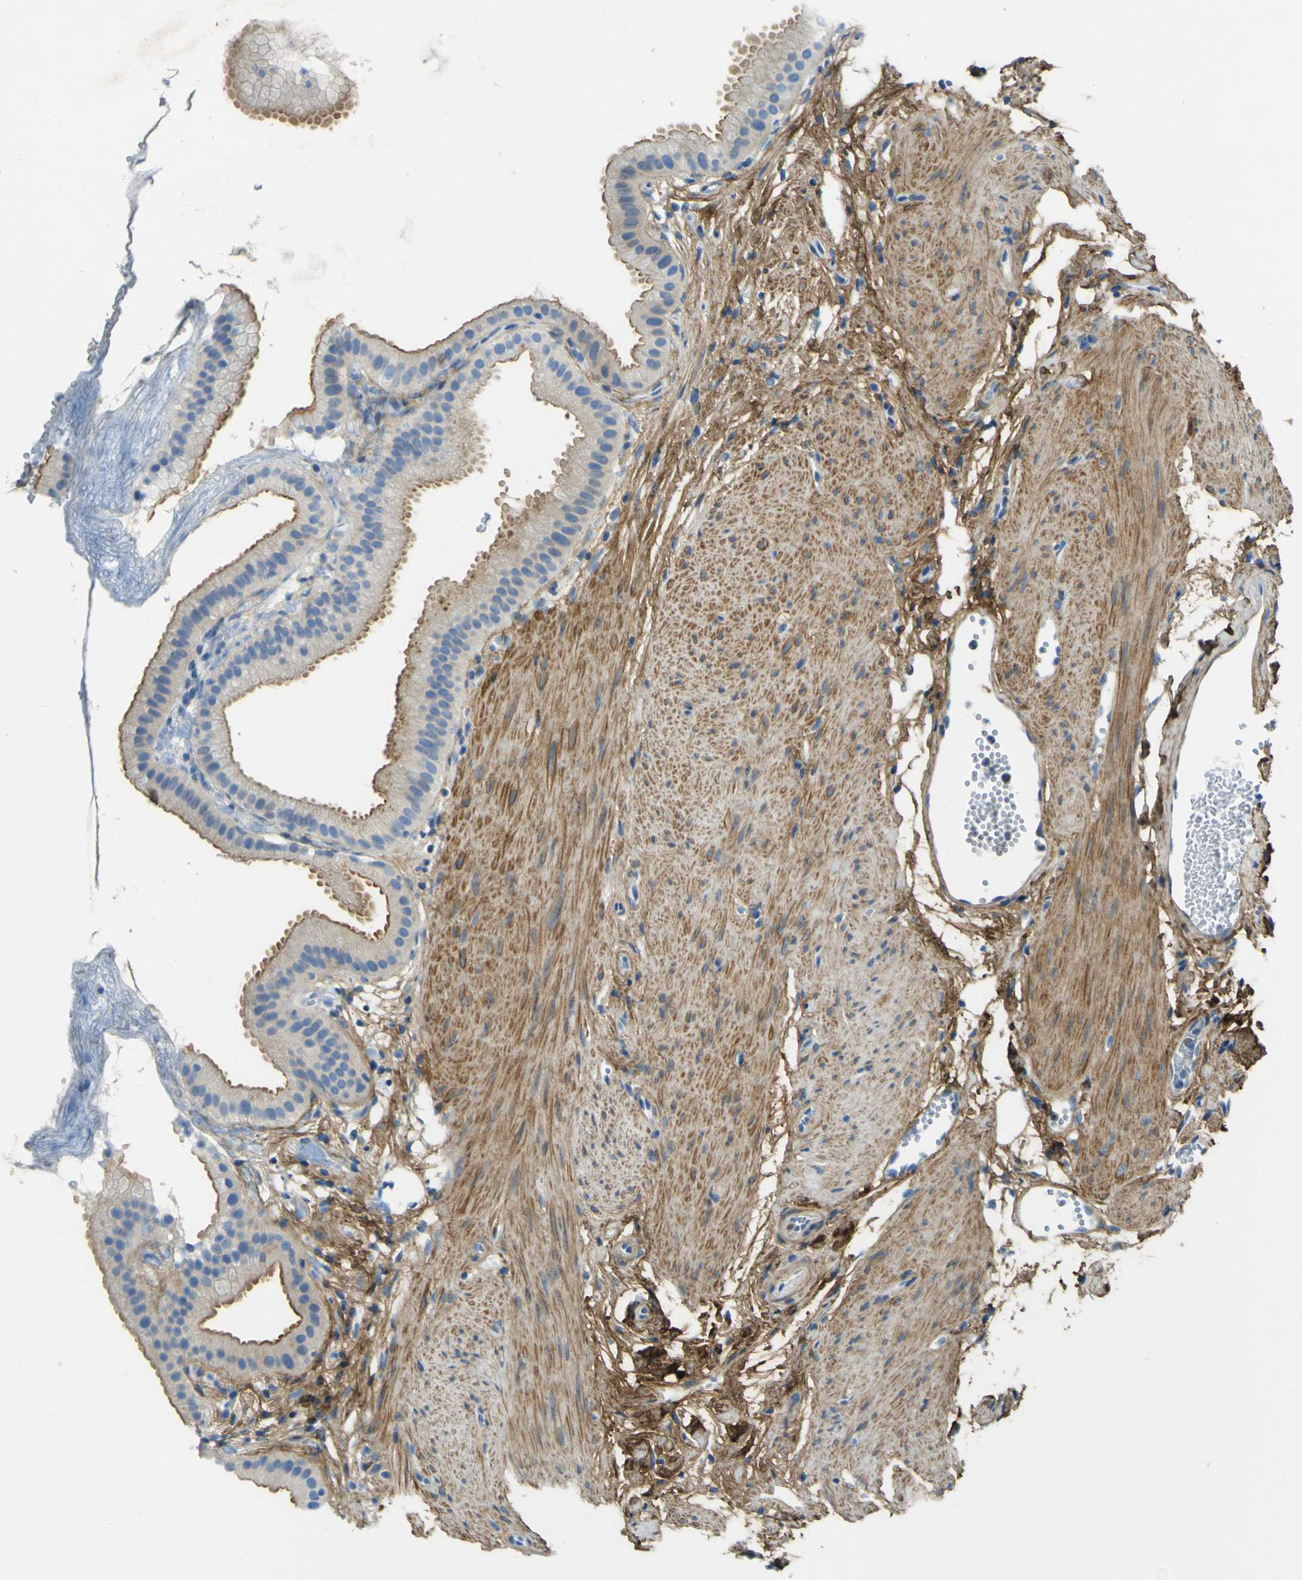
{"staining": {"intensity": "moderate", "quantity": ">75%", "location": "cytoplasmic/membranous"}, "tissue": "gallbladder", "cell_type": "Glandular cells", "image_type": "normal", "snomed": [{"axis": "morphology", "description": "Normal tissue, NOS"}, {"axis": "topography", "description": "Gallbladder"}], "caption": "DAB (3,3'-diaminobenzidine) immunohistochemical staining of unremarkable gallbladder reveals moderate cytoplasmic/membranous protein staining in approximately >75% of glandular cells. (Stains: DAB (3,3'-diaminobenzidine) in brown, nuclei in blue, Microscopy: brightfield microscopy at high magnification).", "gene": "OGN", "patient": {"sex": "female", "age": 64}}